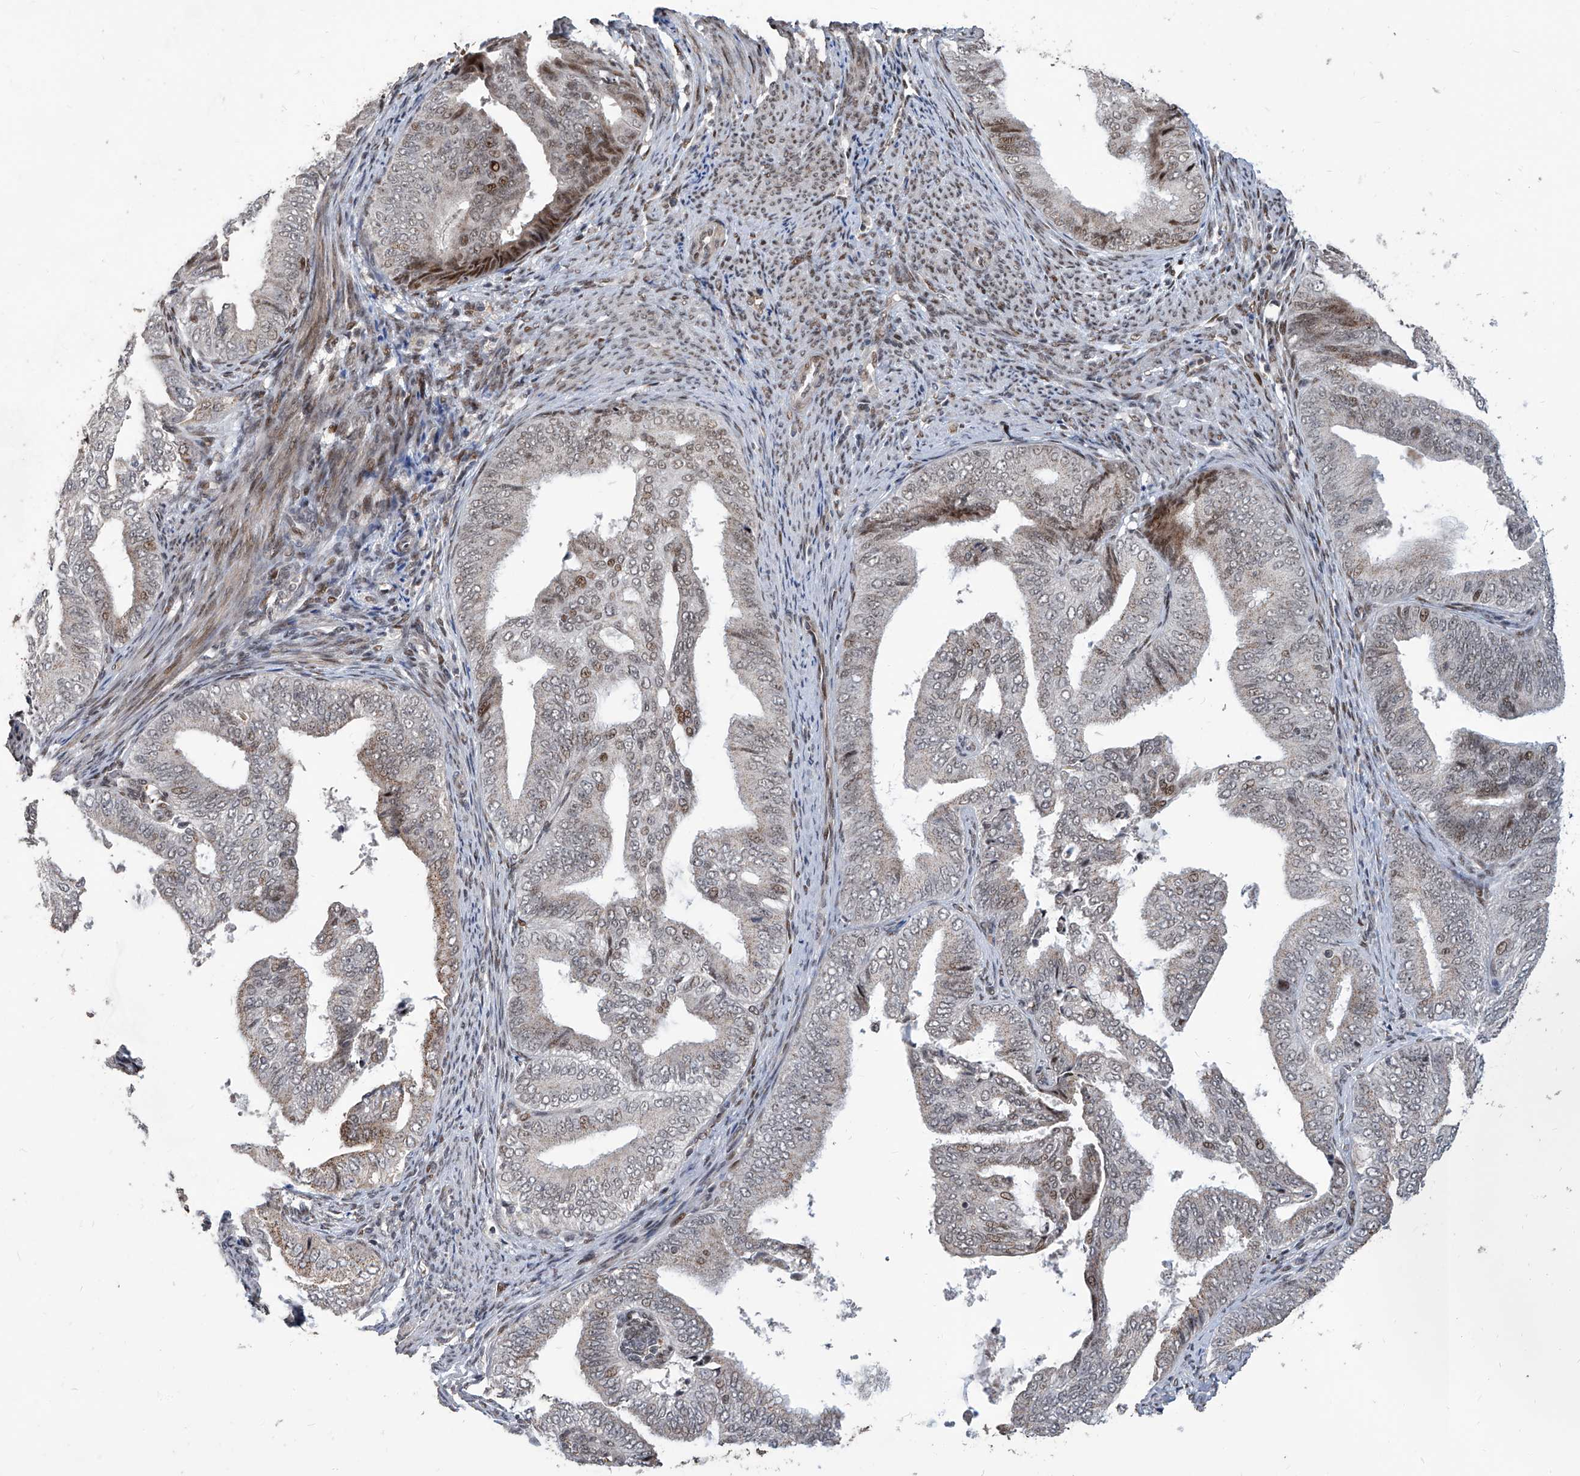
{"staining": {"intensity": "weak", "quantity": "25%-75%", "location": "nuclear"}, "tissue": "endometrial cancer", "cell_type": "Tumor cells", "image_type": "cancer", "snomed": [{"axis": "morphology", "description": "Adenocarcinoma, NOS"}, {"axis": "topography", "description": "Endometrium"}], "caption": "Immunohistochemistry staining of endometrial cancer (adenocarcinoma), which reveals low levels of weak nuclear positivity in about 25%-75% of tumor cells indicating weak nuclear protein expression. The staining was performed using DAB (3,3'-diaminobenzidine) (brown) for protein detection and nuclei were counterstained in hematoxylin (blue).", "gene": "IRF2", "patient": {"sex": "female", "age": 58}}